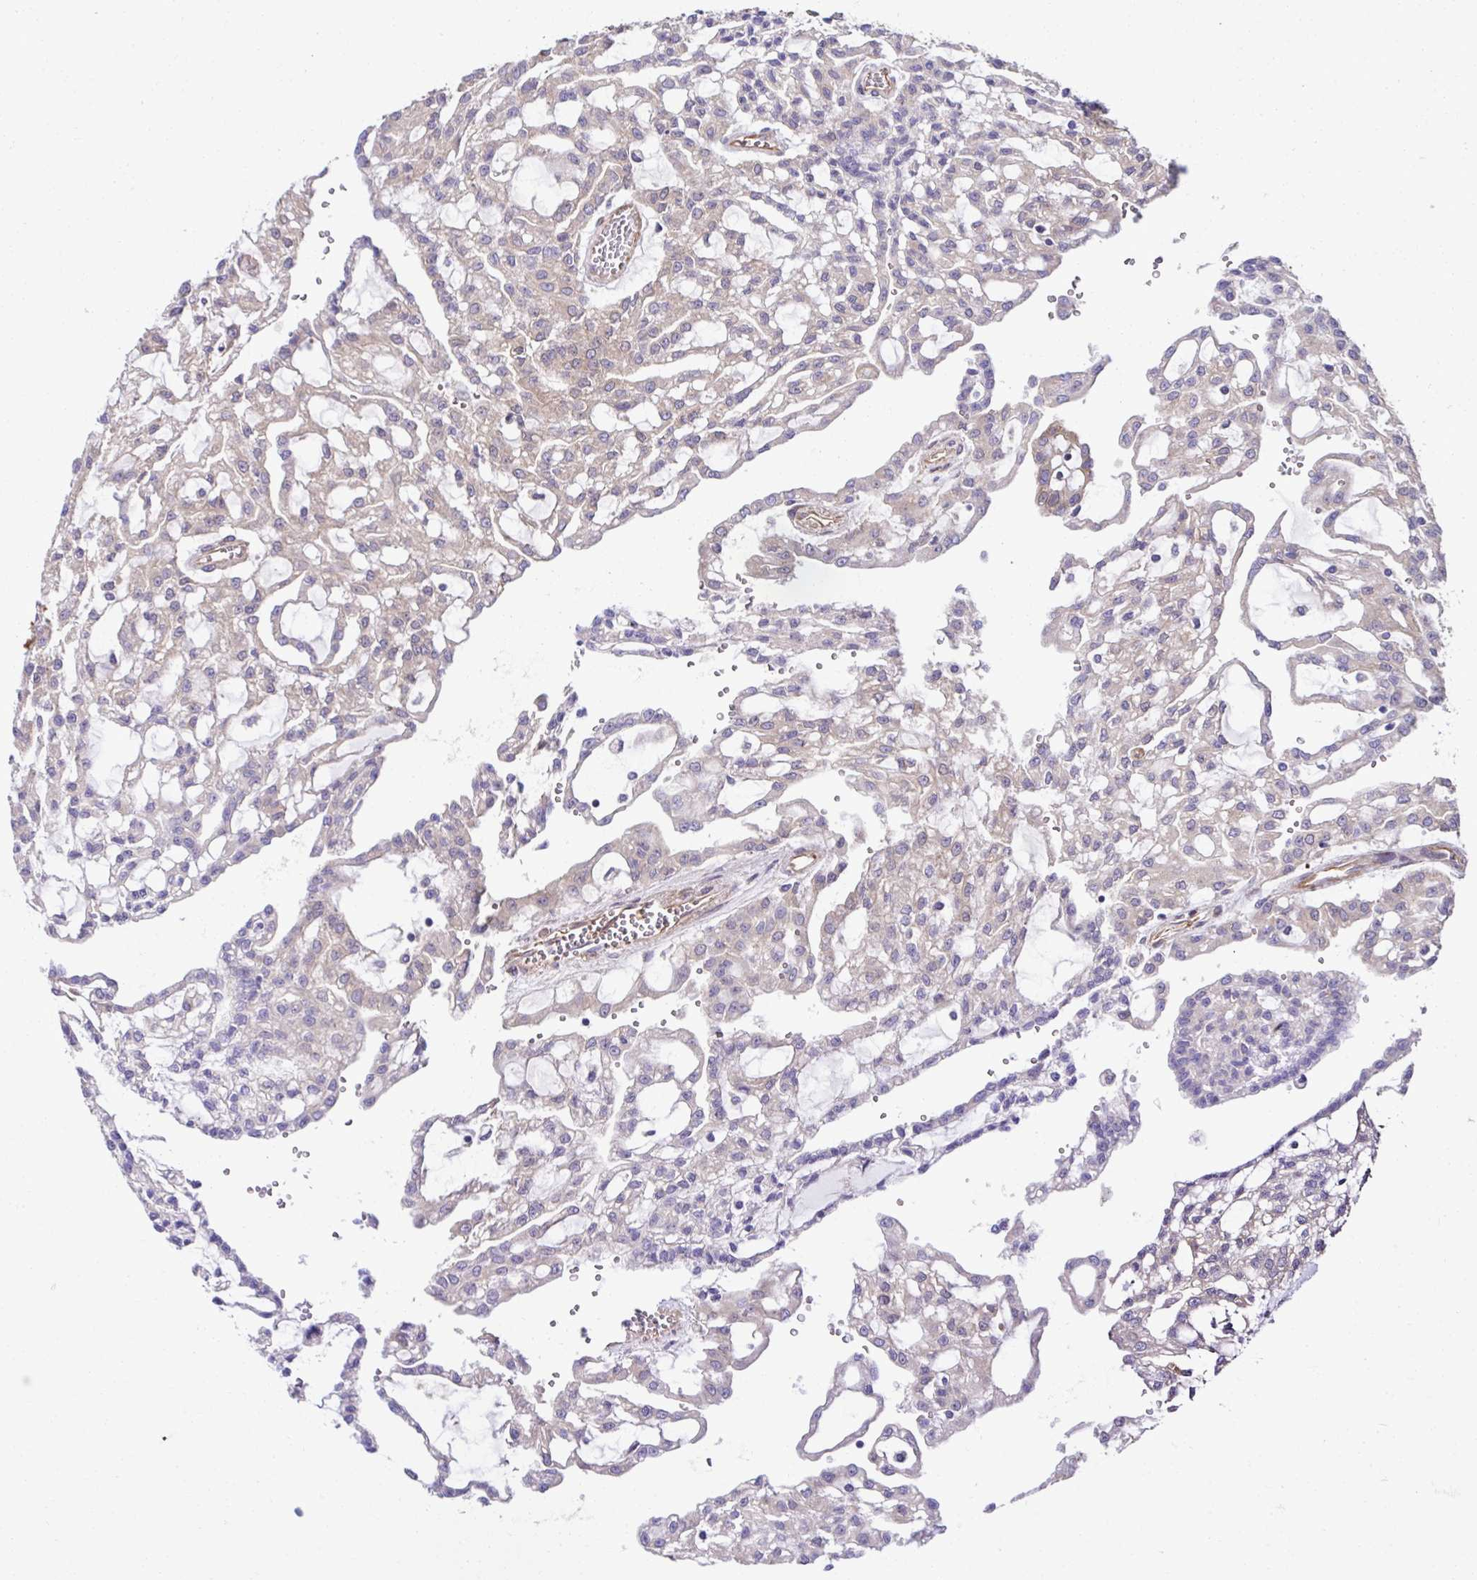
{"staining": {"intensity": "negative", "quantity": "none", "location": "none"}, "tissue": "renal cancer", "cell_type": "Tumor cells", "image_type": "cancer", "snomed": [{"axis": "morphology", "description": "Adenocarcinoma, NOS"}, {"axis": "topography", "description": "Kidney"}], "caption": "The micrograph demonstrates no staining of tumor cells in renal adenocarcinoma.", "gene": "TRIM52", "patient": {"sex": "male", "age": 63}}